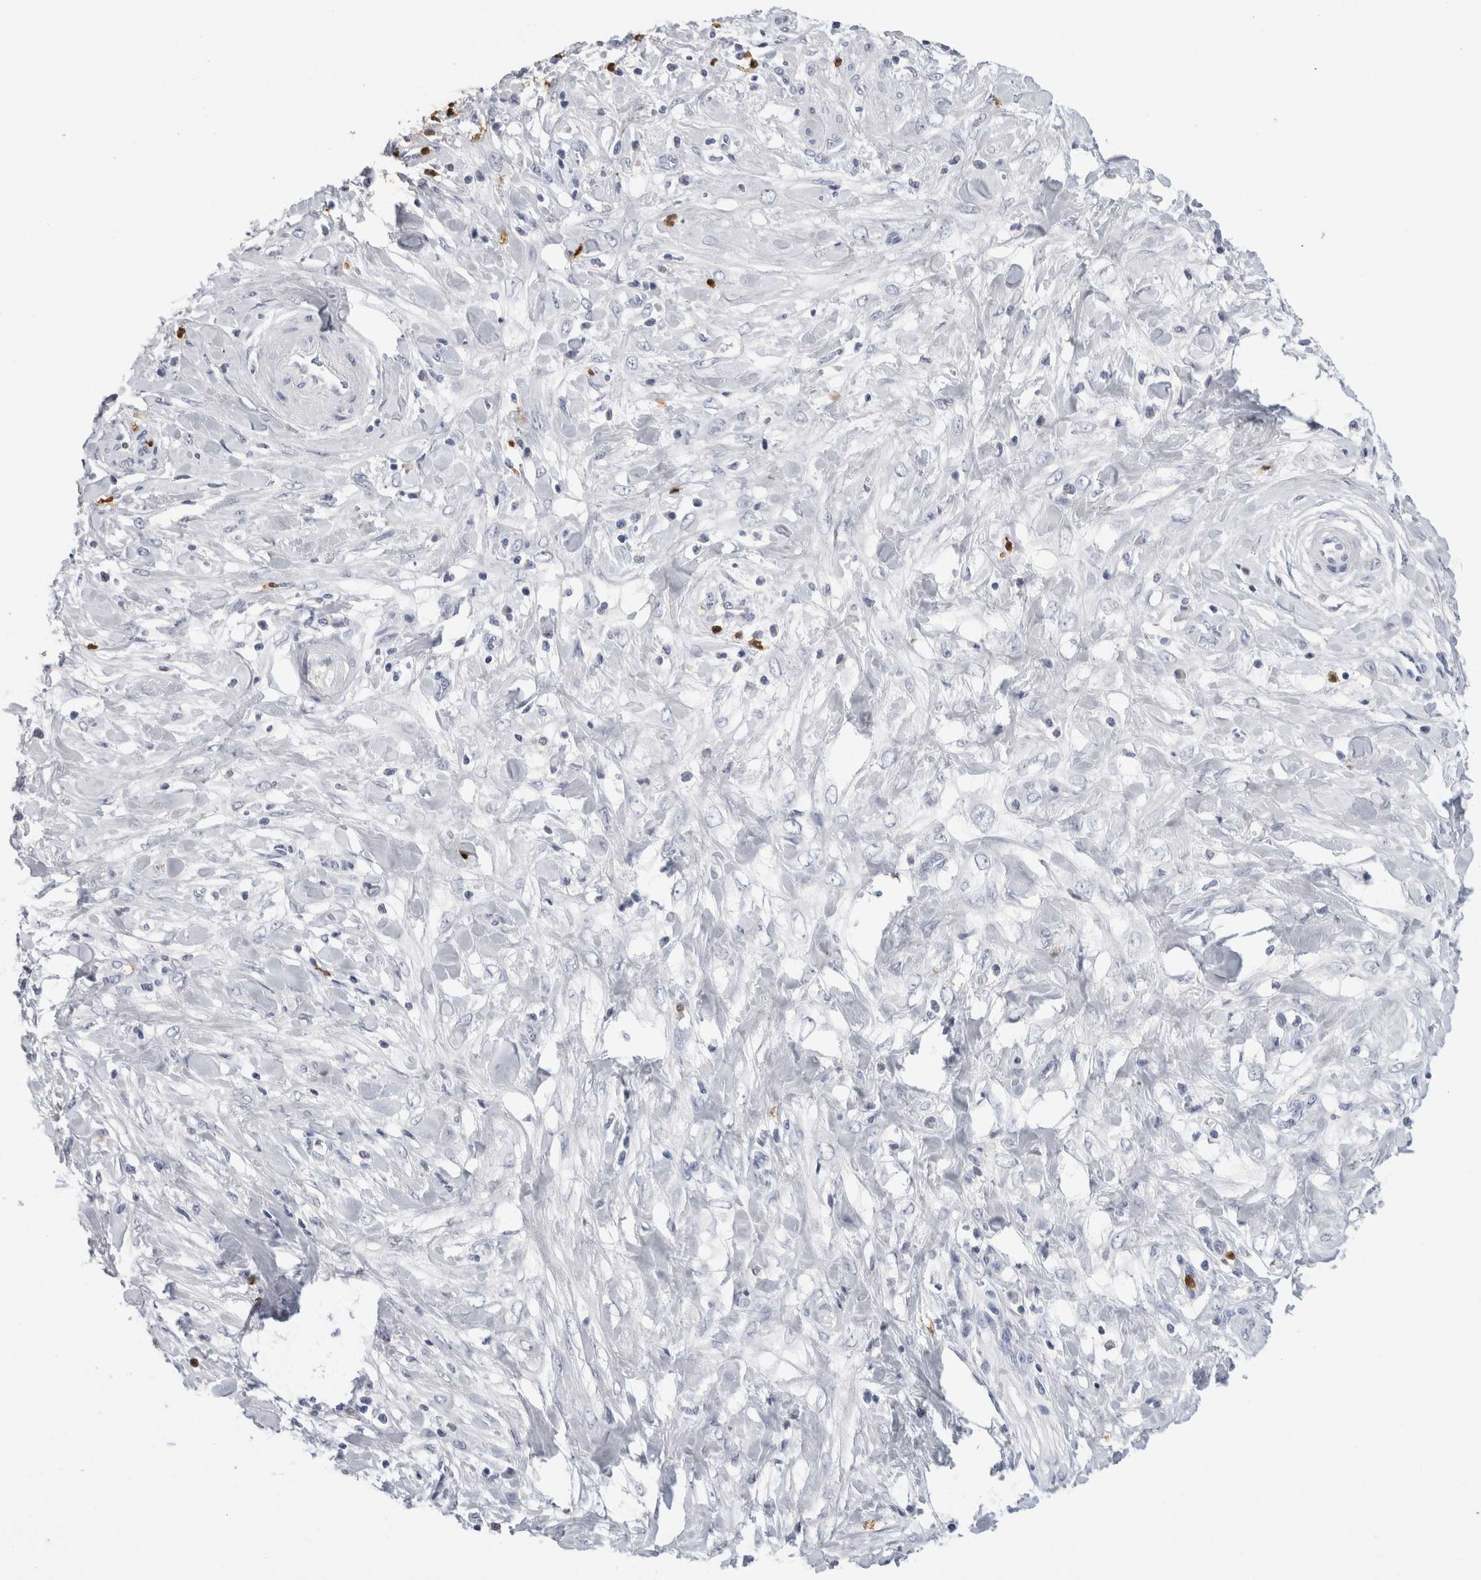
{"staining": {"intensity": "negative", "quantity": "none", "location": "none"}, "tissue": "pancreatic cancer", "cell_type": "Tumor cells", "image_type": "cancer", "snomed": [{"axis": "morphology", "description": "Adenocarcinoma, NOS"}, {"axis": "topography", "description": "Pancreas"}], "caption": "Tumor cells show no significant protein staining in adenocarcinoma (pancreatic).", "gene": "S100A12", "patient": {"sex": "female", "age": 75}}